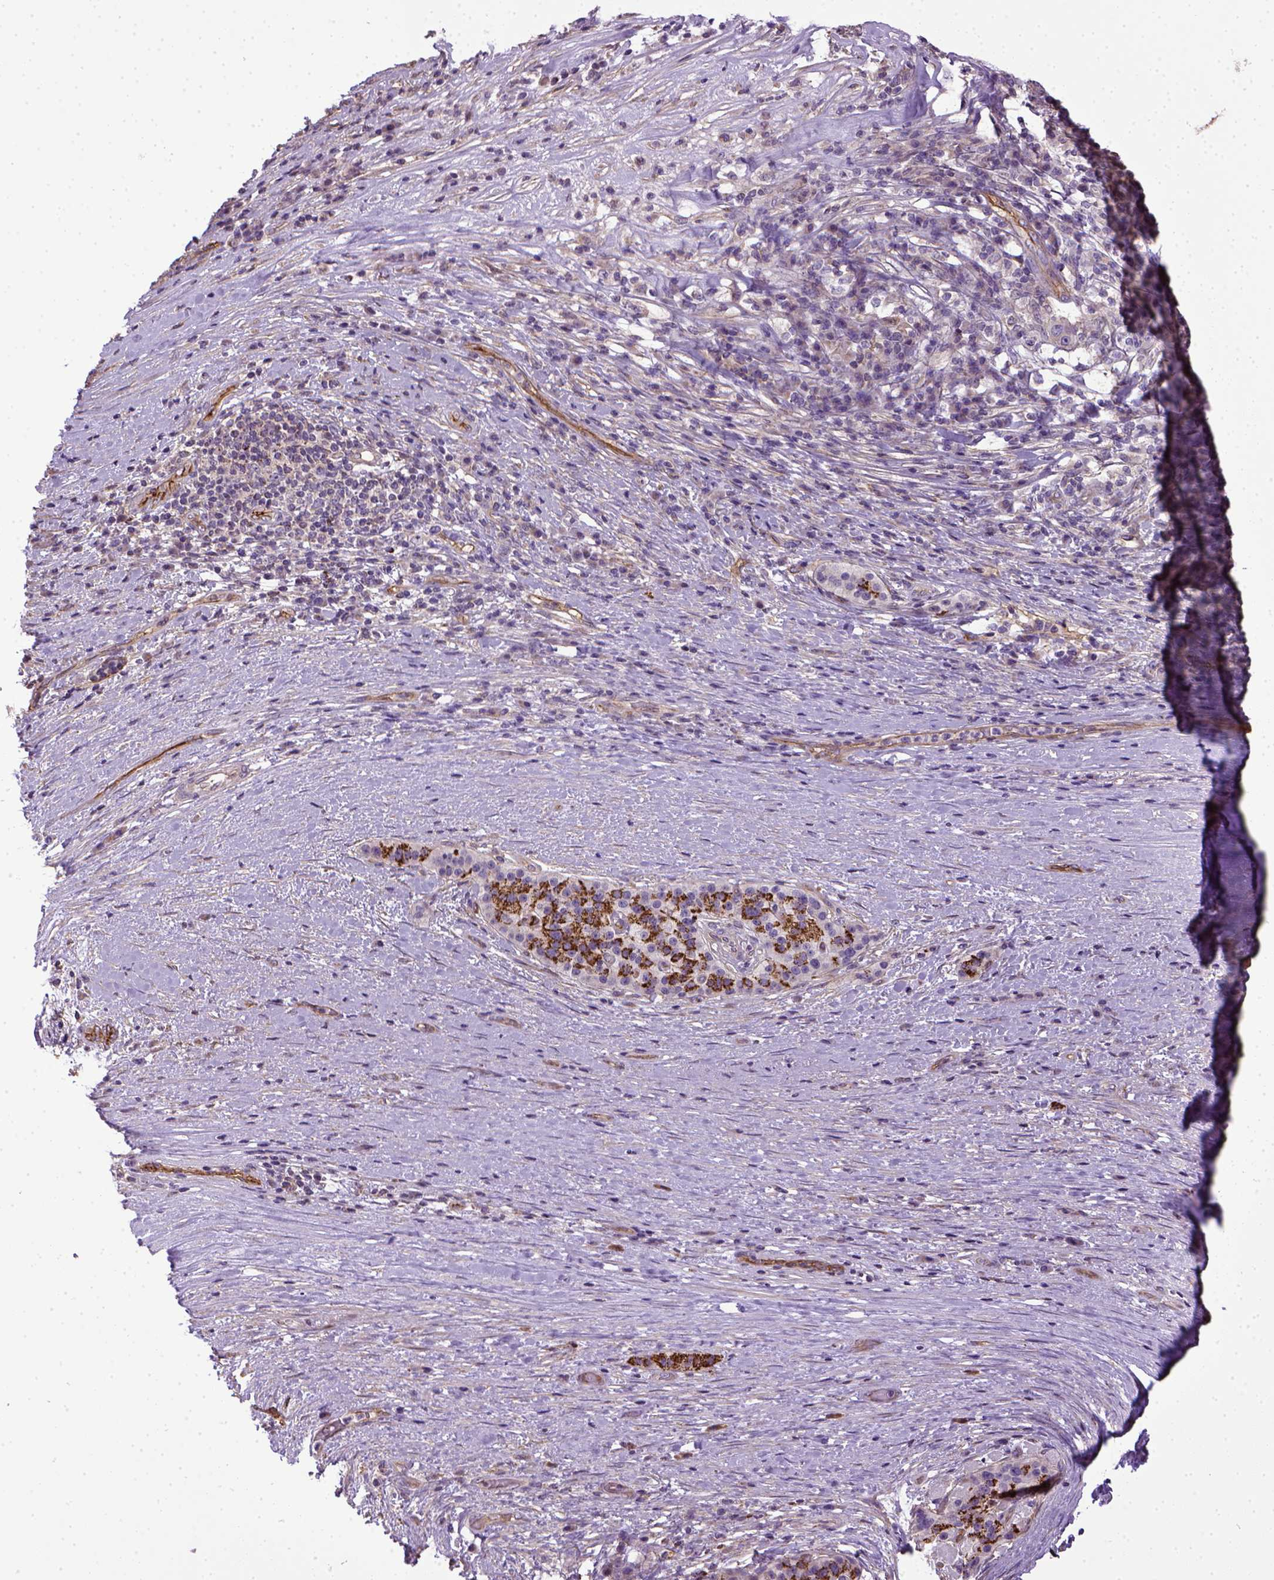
{"staining": {"intensity": "negative", "quantity": "none", "location": "none"}, "tissue": "pancreatic cancer", "cell_type": "Tumor cells", "image_type": "cancer", "snomed": [{"axis": "morphology", "description": "Adenocarcinoma, NOS"}, {"axis": "topography", "description": "Pancreas"}], "caption": "A high-resolution micrograph shows immunohistochemistry staining of pancreatic cancer (adenocarcinoma), which demonstrates no significant expression in tumor cells.", "gene": "ENG", "patient": {"sex": "male", "age": 63}}